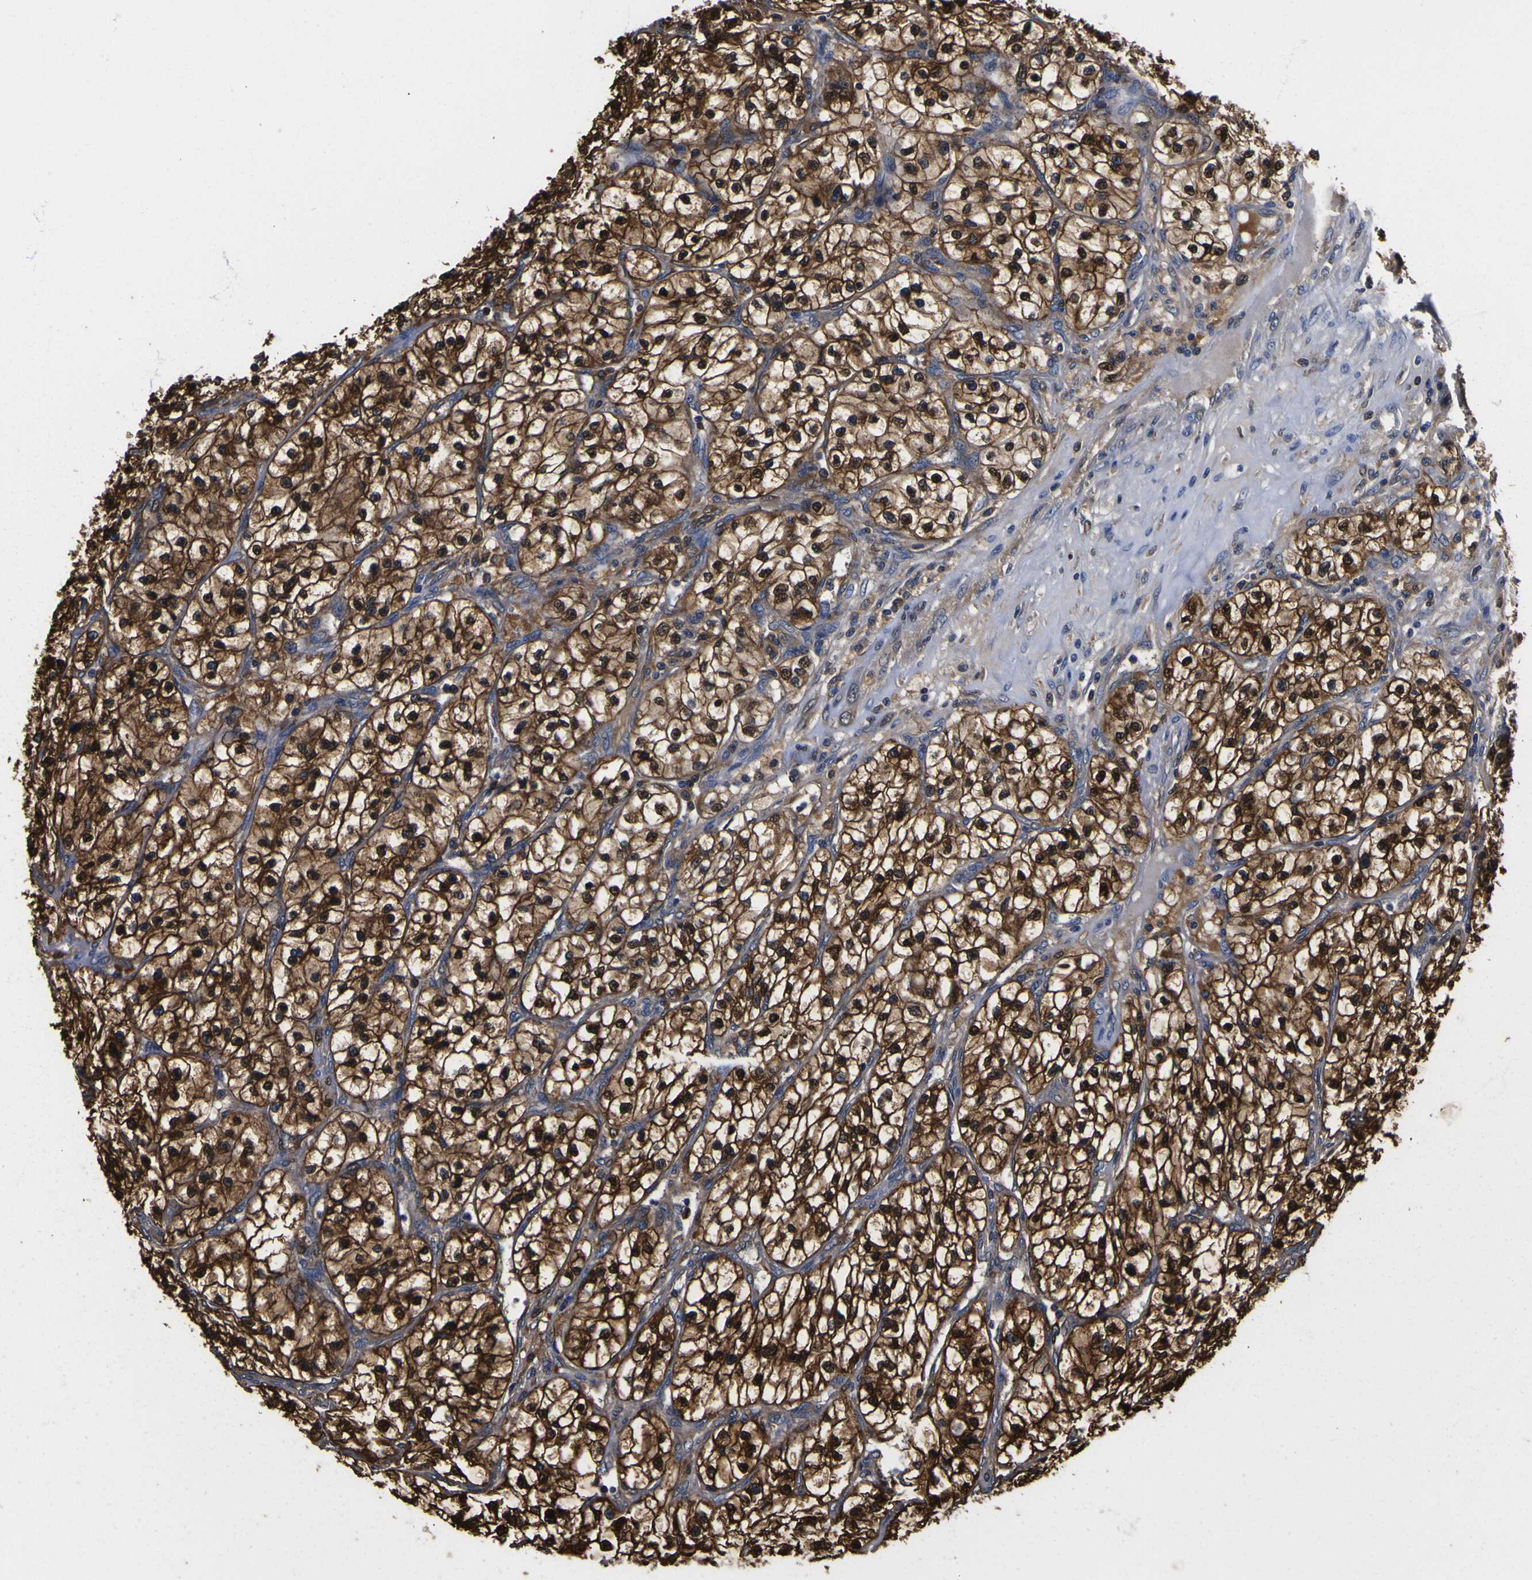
{"staining": {"intensity": "strong", "quantity": ">75%", "location": "cytoplasmic/membranous,nuclear"}, "tissue": "renal cancer", "cell_type": "Tumor cells", "image_type": "cancer", "snomed": [{"axis": "morphology", "description": "Adenocarcinoma, NOS"}, {"axis": "topography", "description": "Kidney"}], "caption": "Renal cancer stained with DAB immunohistochemistry shows high levels of strong cytoplasmic/membranous and nuclear positivity in about >75% of tumor cells.", "gene": "FAM110B", "patient": {"sex": "female", "age": 57}}